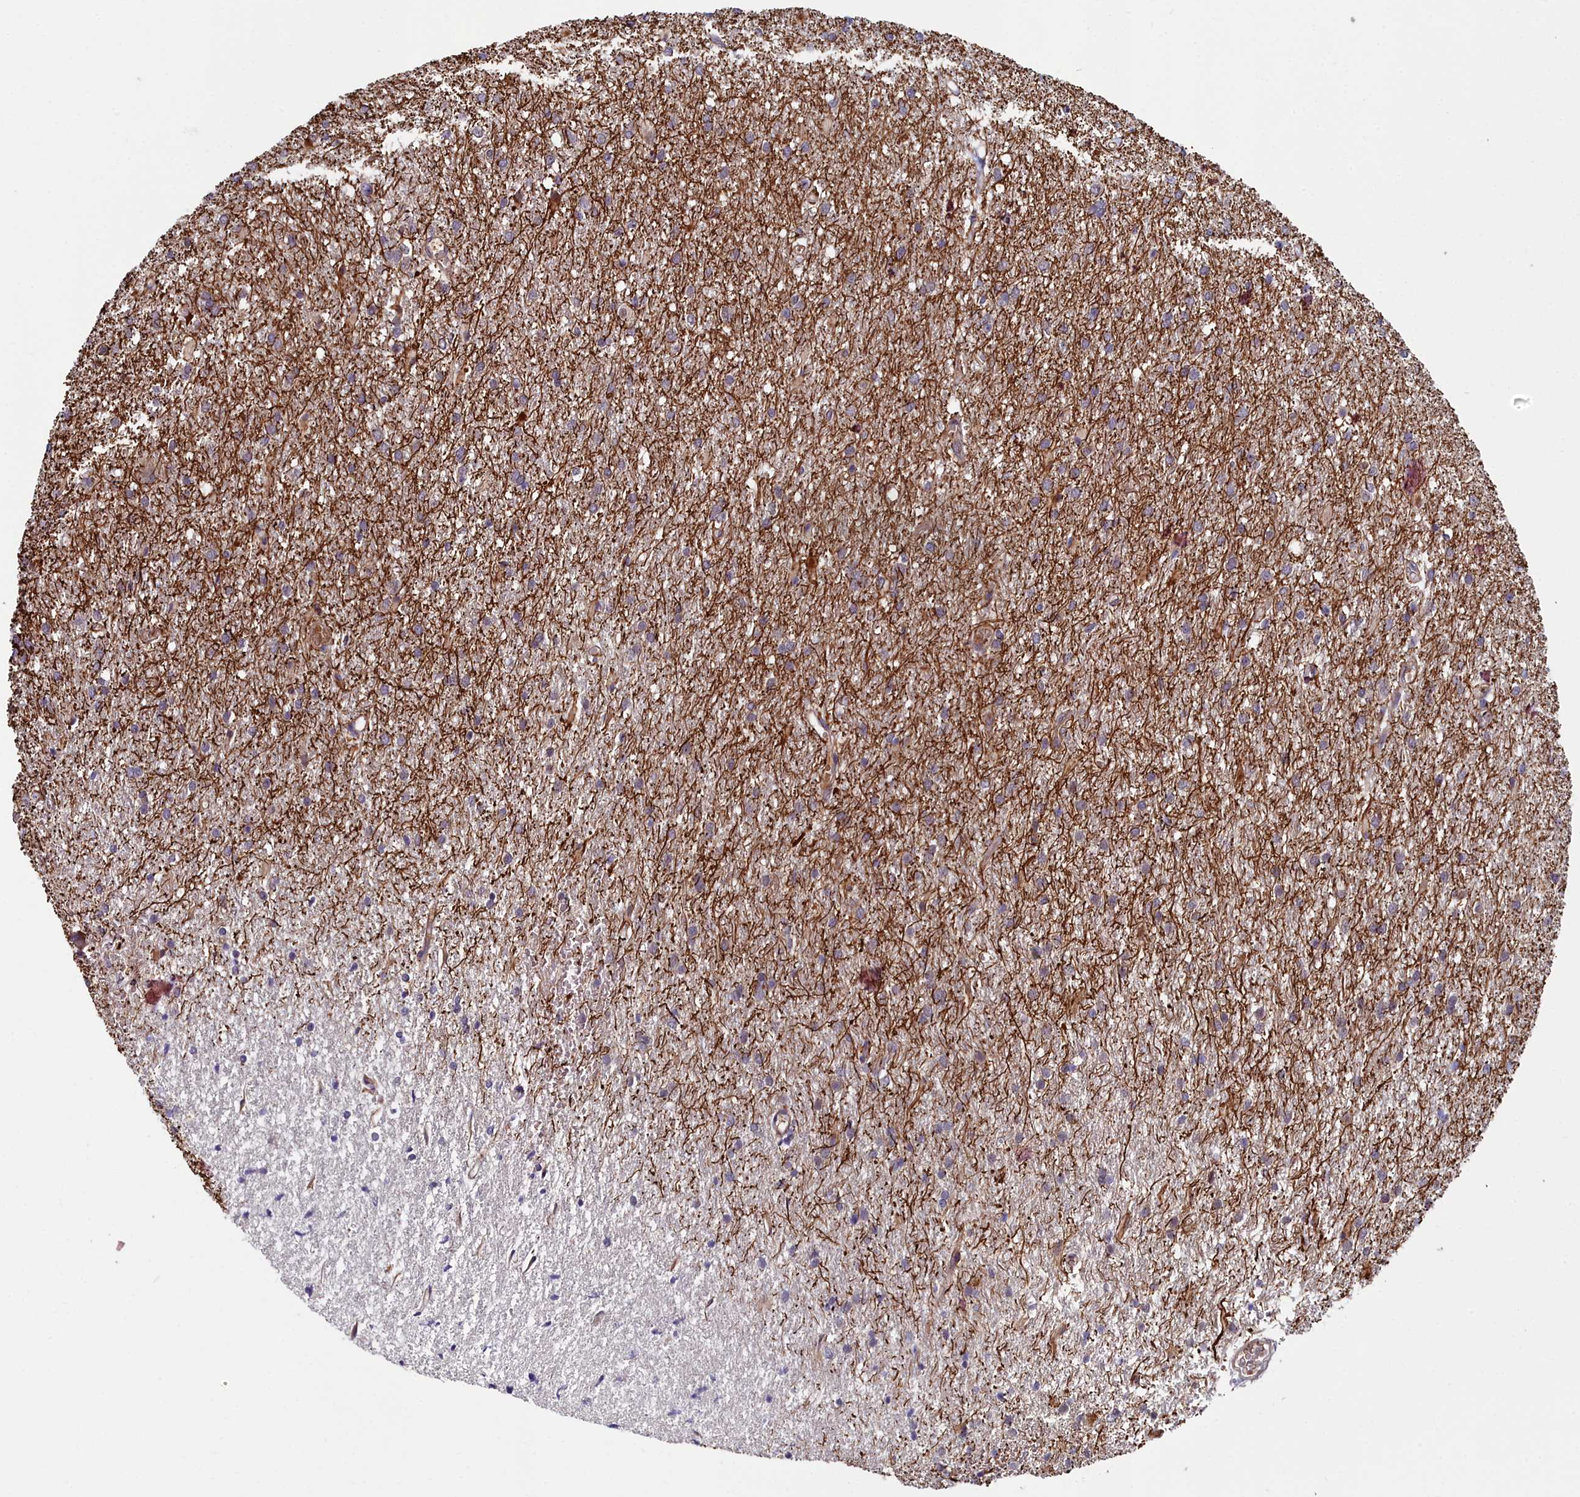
{"staining": {"intensity": "moderate", "quantity": "<25%", "location": "cytoplasmic/membranous"}, "tissue": "glioma", "cell_type": "Tumor cells", "image_type": "cancer", "snomed": [{"axis": "morphology", "description": "Glioma, malignant, High grade"}, {"axis": "topography", "description": "Brain"}], "caption": "Protein staining of glioma tissue shows moderate cytoplasmic/membranous expression in about <25% of tumor cells. The protein is shown in brown color, while the nuclei are stained blue.", "gene": "KCTD18", "patient": {"sex": "female", "age": 50}}